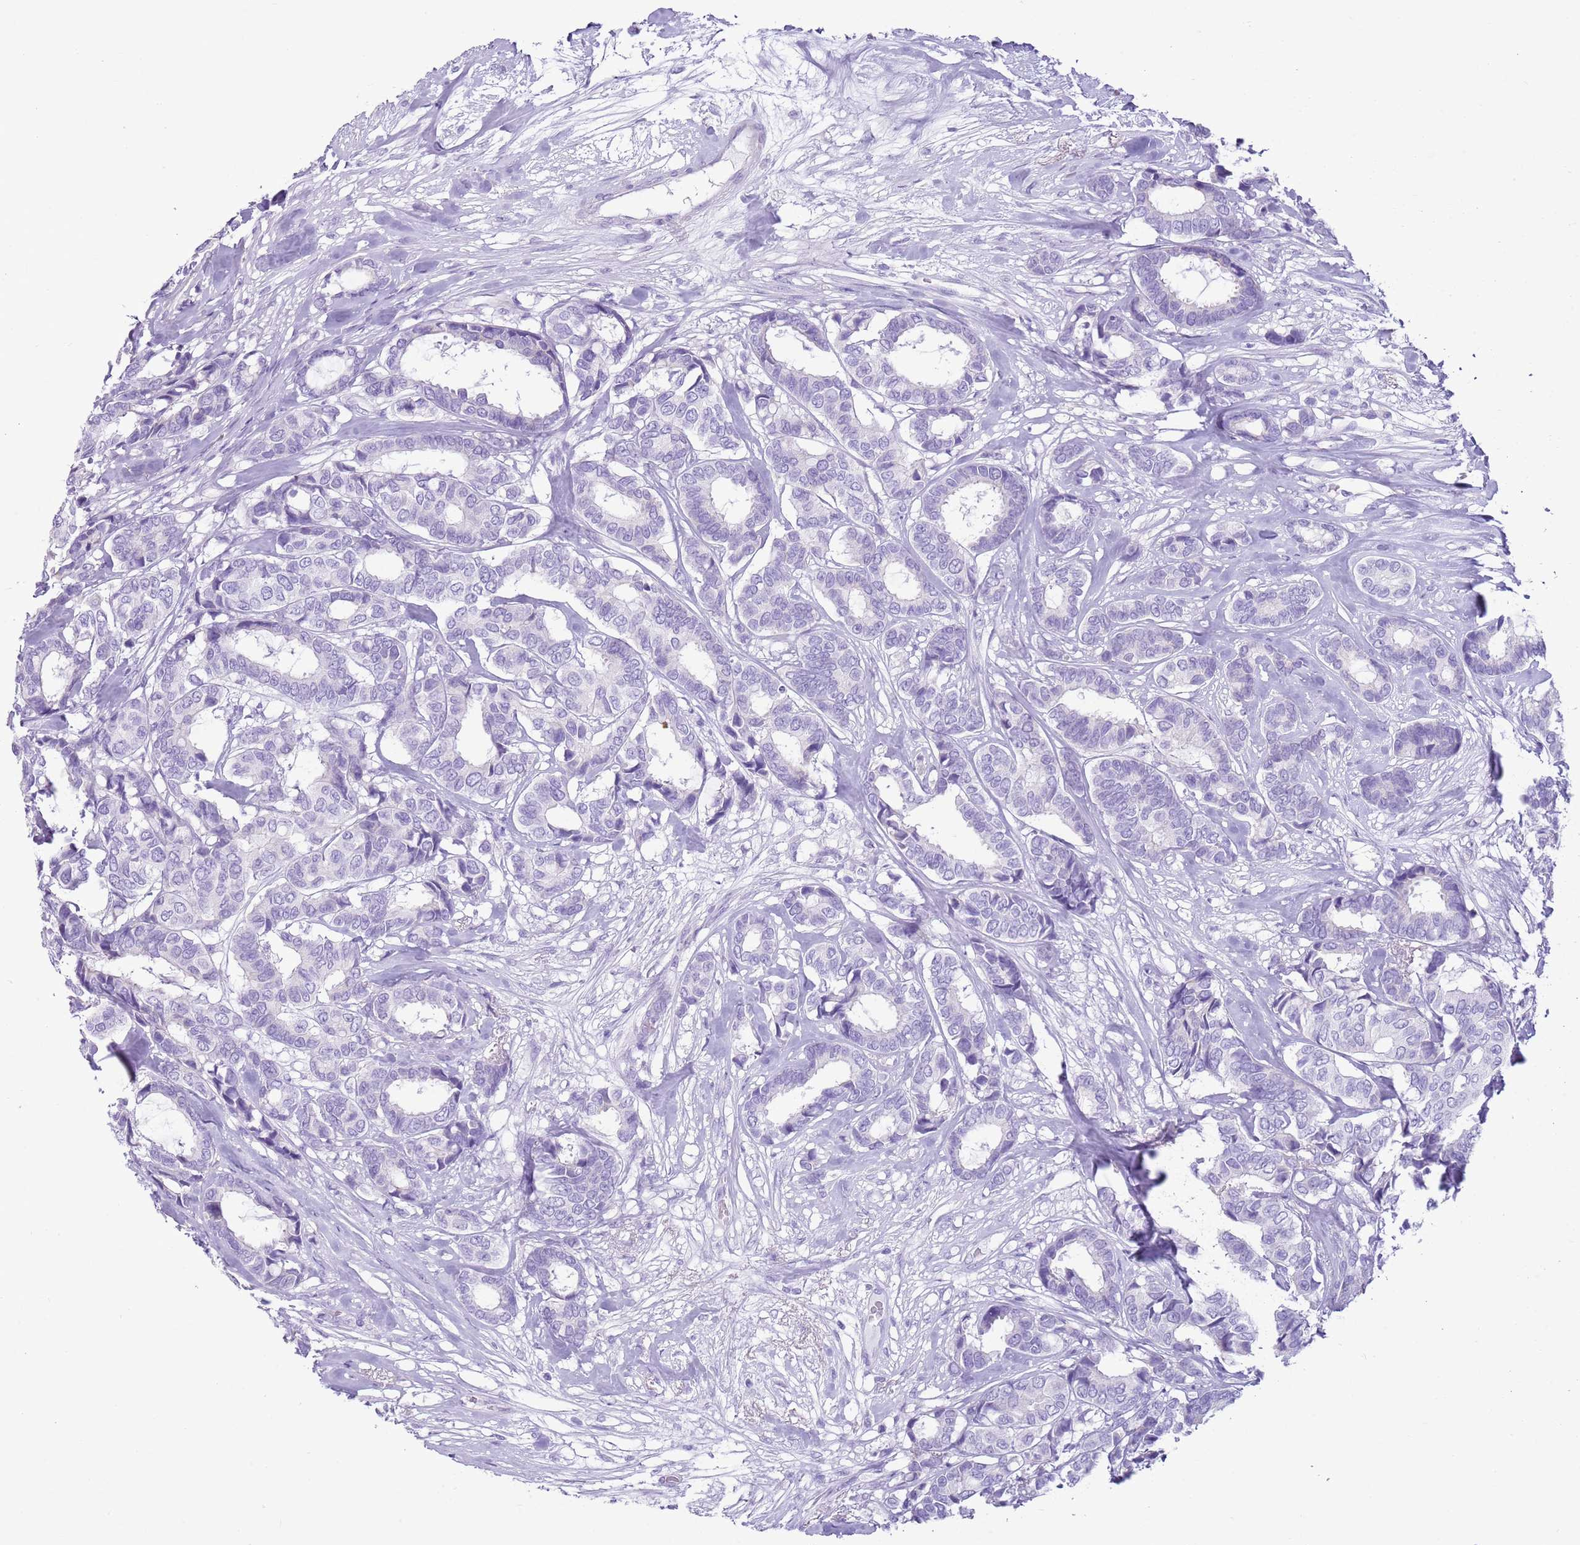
{"staining": {"intensity": "negative", "quantity": "none", "location": "none"}, "tissue": "breast cancer", "cell_type": "Tumor cells", "image_type": "cancer", "snomed": [{"axis": "morphology", "description": "Duct carcinoma"}, {"axis": "topography", "description": "Breast"}], "caption": "High magnification brightfield microscopy of infiltrating ductal carcinoma (breast) stained with DAB (brown) and counterstained with hematoxylin (blue): tumor cells show no significant staining.", "gene": "CD177", "patient": {"sex": "female", "age": 87}}